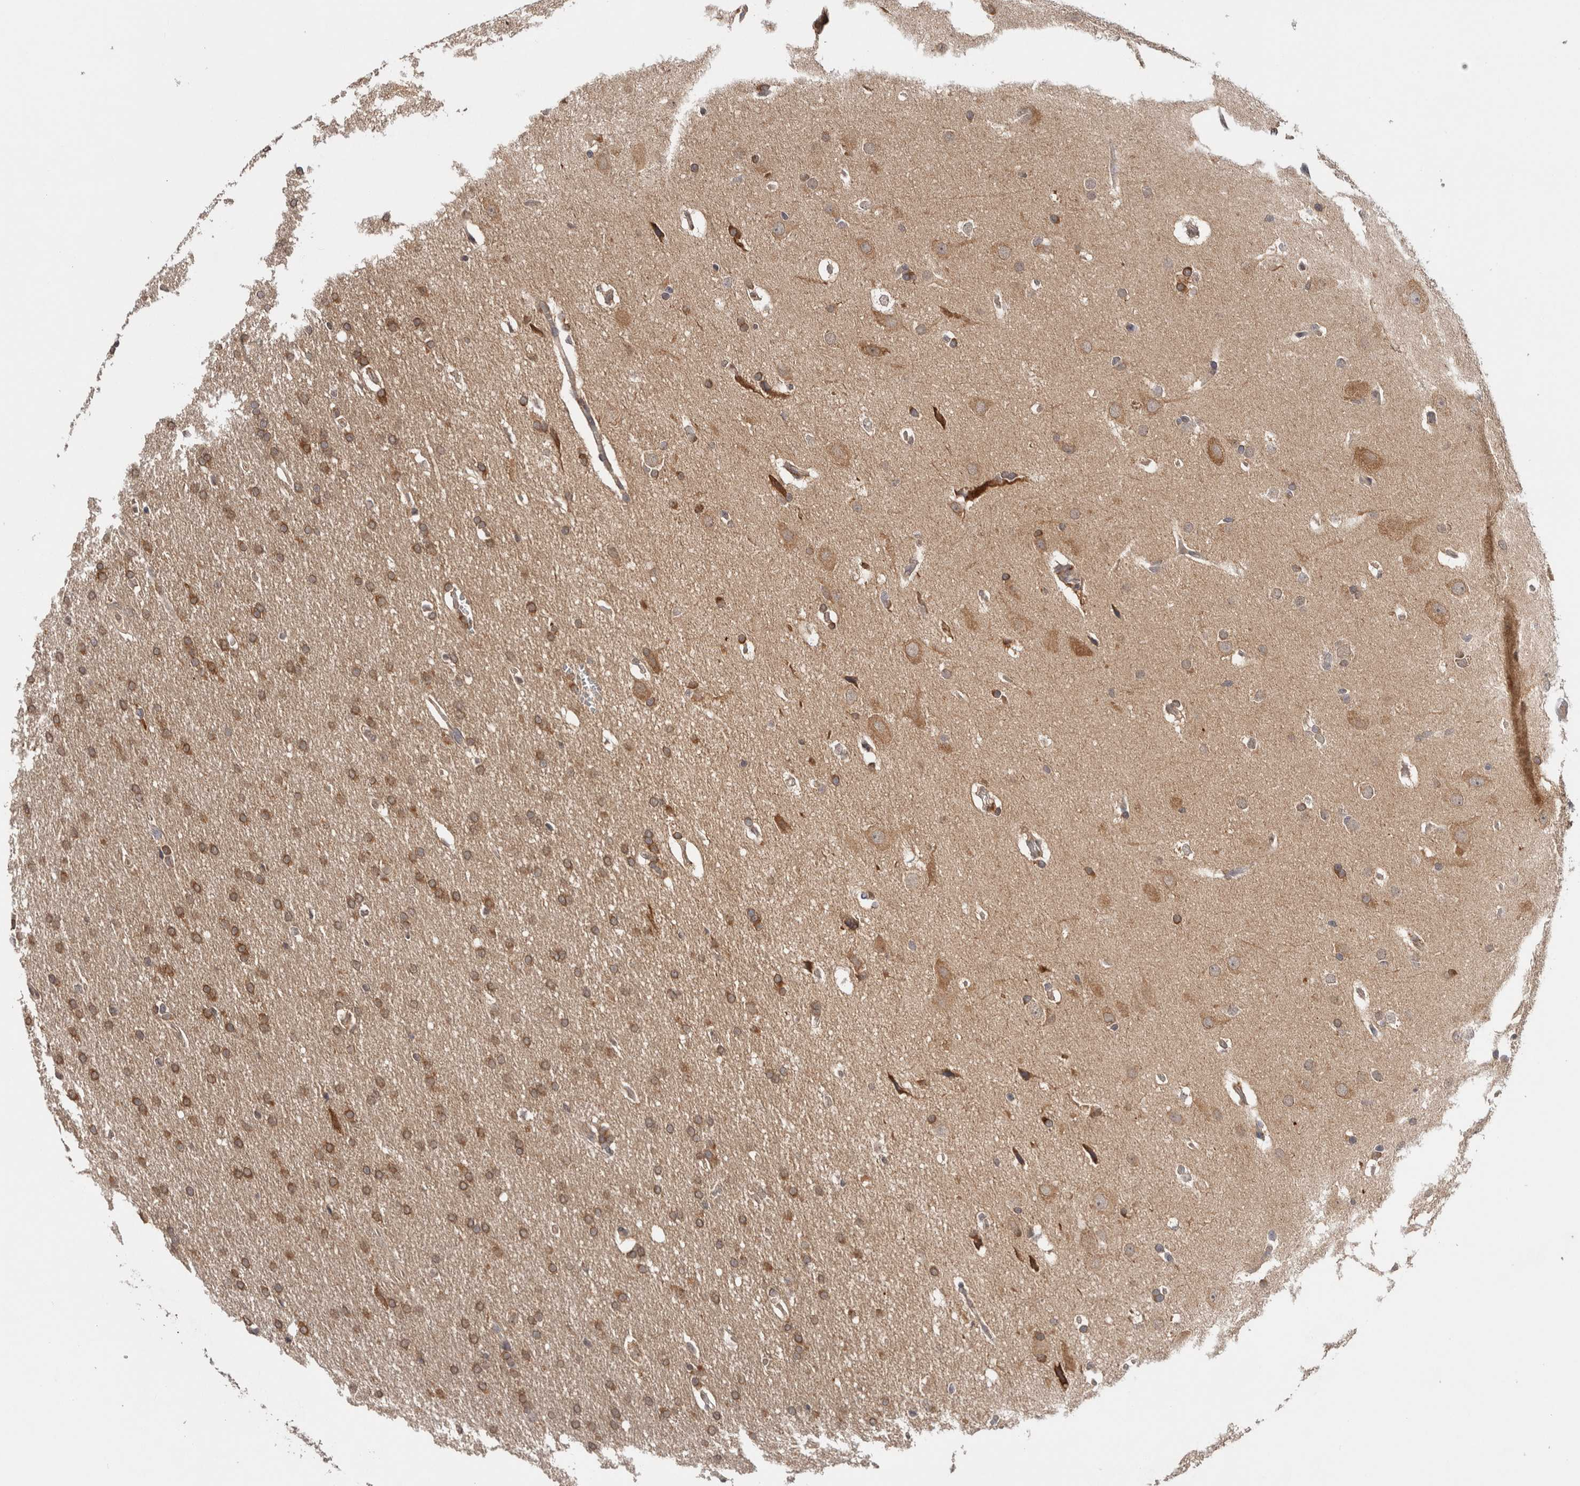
{"staining": {"intensity": "moderate", "quantity": ">75%", "location": "cytoplasmic/membranous"}, "tissue": "glioma", "cell_type": "Tumor cells", "image_type": "cancer", "snomed": [{"axis": "morphology", "description": "Glioma, malignant, Low grade"}, {"axis": "topography", "description": "Brain"}], "caption": "The histopathology image exhibits staining of malignant glioma (low-grade), revealing moderate cytoplasmic/membranous protein positivity (brown color) within tumor cells. (DAB IHC, brown staining for protein, blue staining for nuclei).", "gene": "HMOX2", "patient": {"sex": "female", "age": 37}}